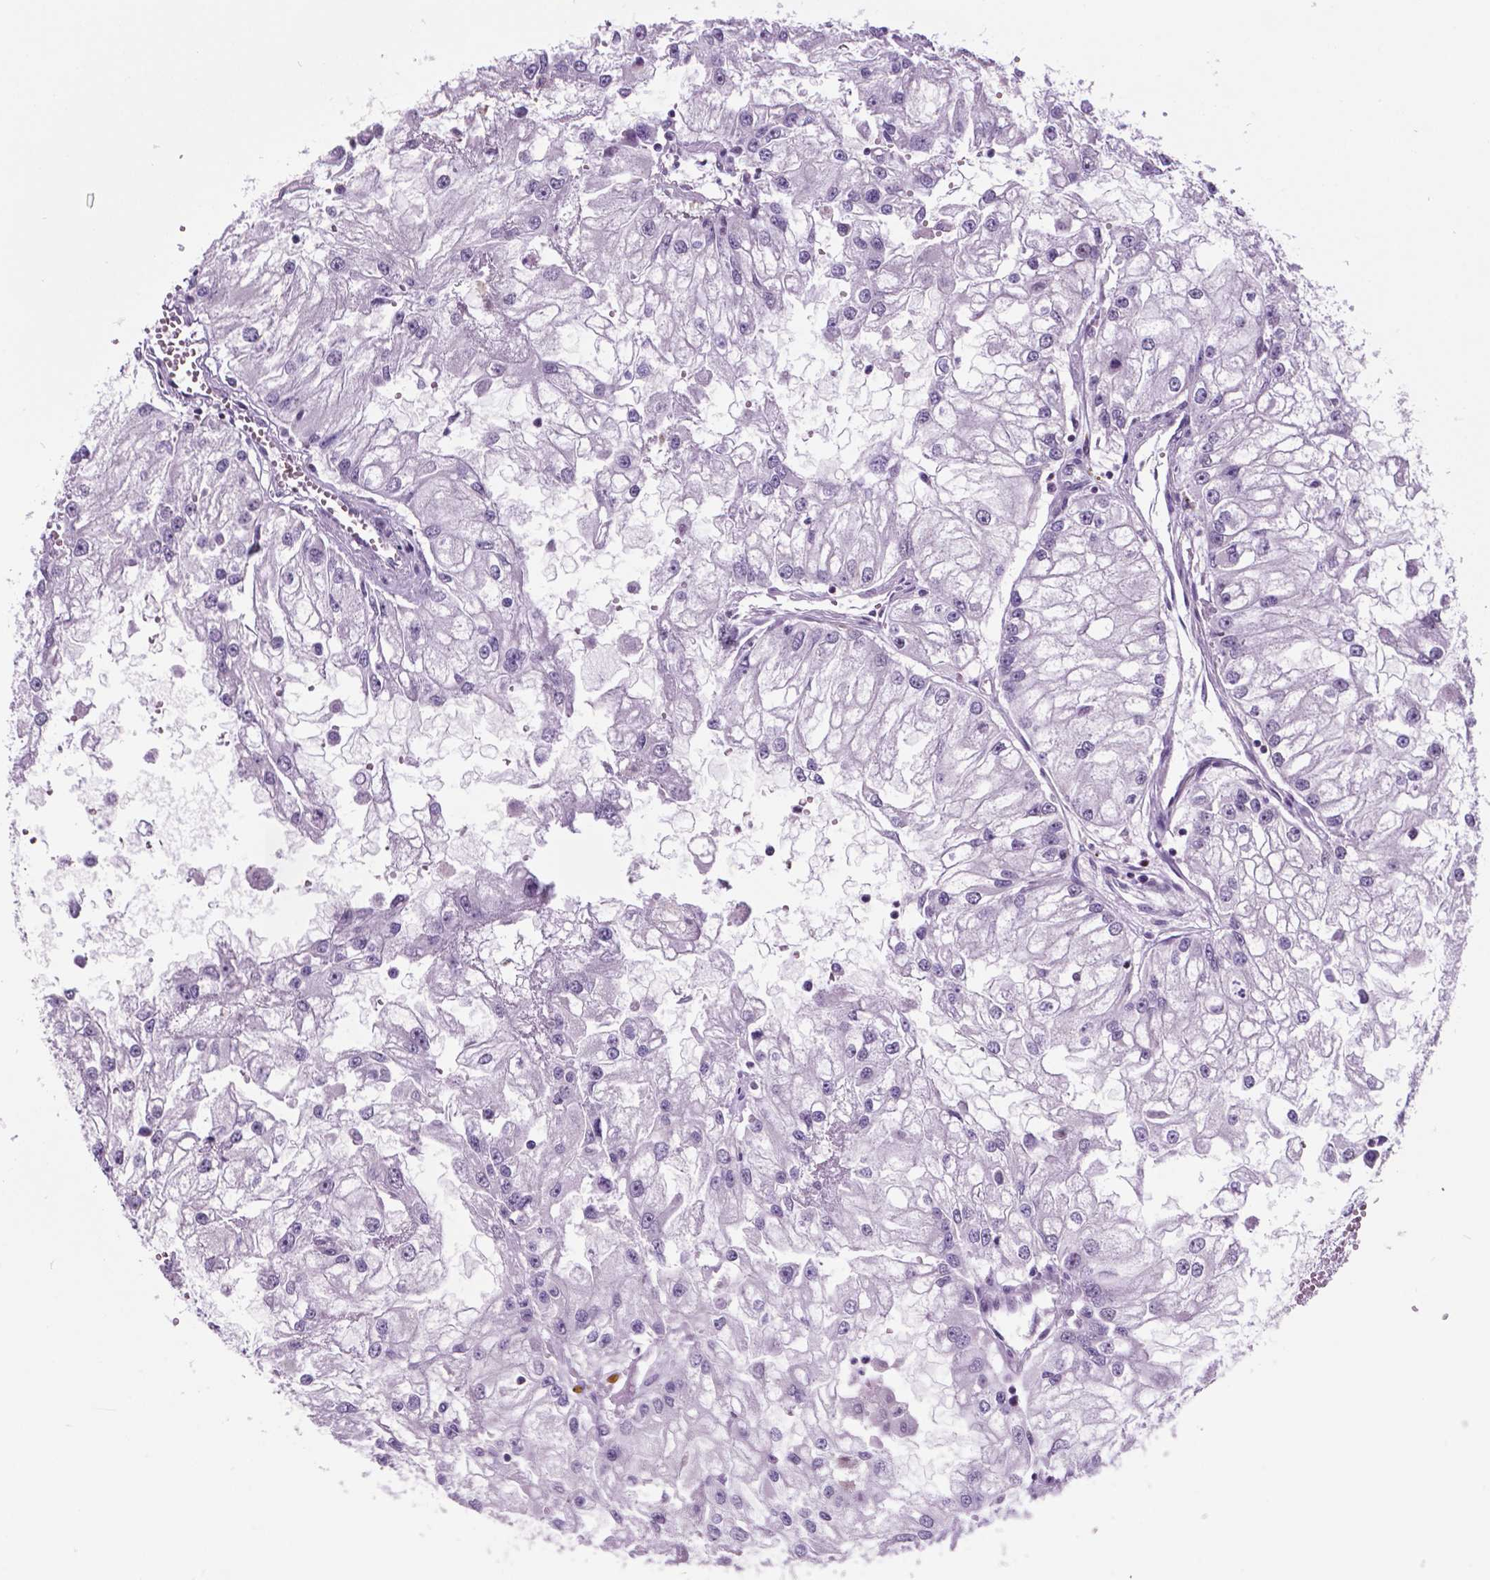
{"staining": {"intensity": "negative", "quantity": "none", "location": "none"}, "tissue": "renal cancer", "cell_type": "Tumor cells", "image_type": "cancer", "snomed": [{"axis": "morphology", "description": "Adenocarcinoma, NOS"}, {"axis": "topography", "description": "Kidney"}], "caption": "An immunohistochemistry image of renal cancer (adenocarcinoma) is shown. There is no staining in tumor cells of renal cancer (adenocarcinoma). Brightfield microscopy of IHC stained with DAB (3,3'-diaminobenzidine) (brown) and hematoxylin (blue), captured at high magnification.", "gene": "DPF3", "patient": {"sex": "male", "age": 59}}